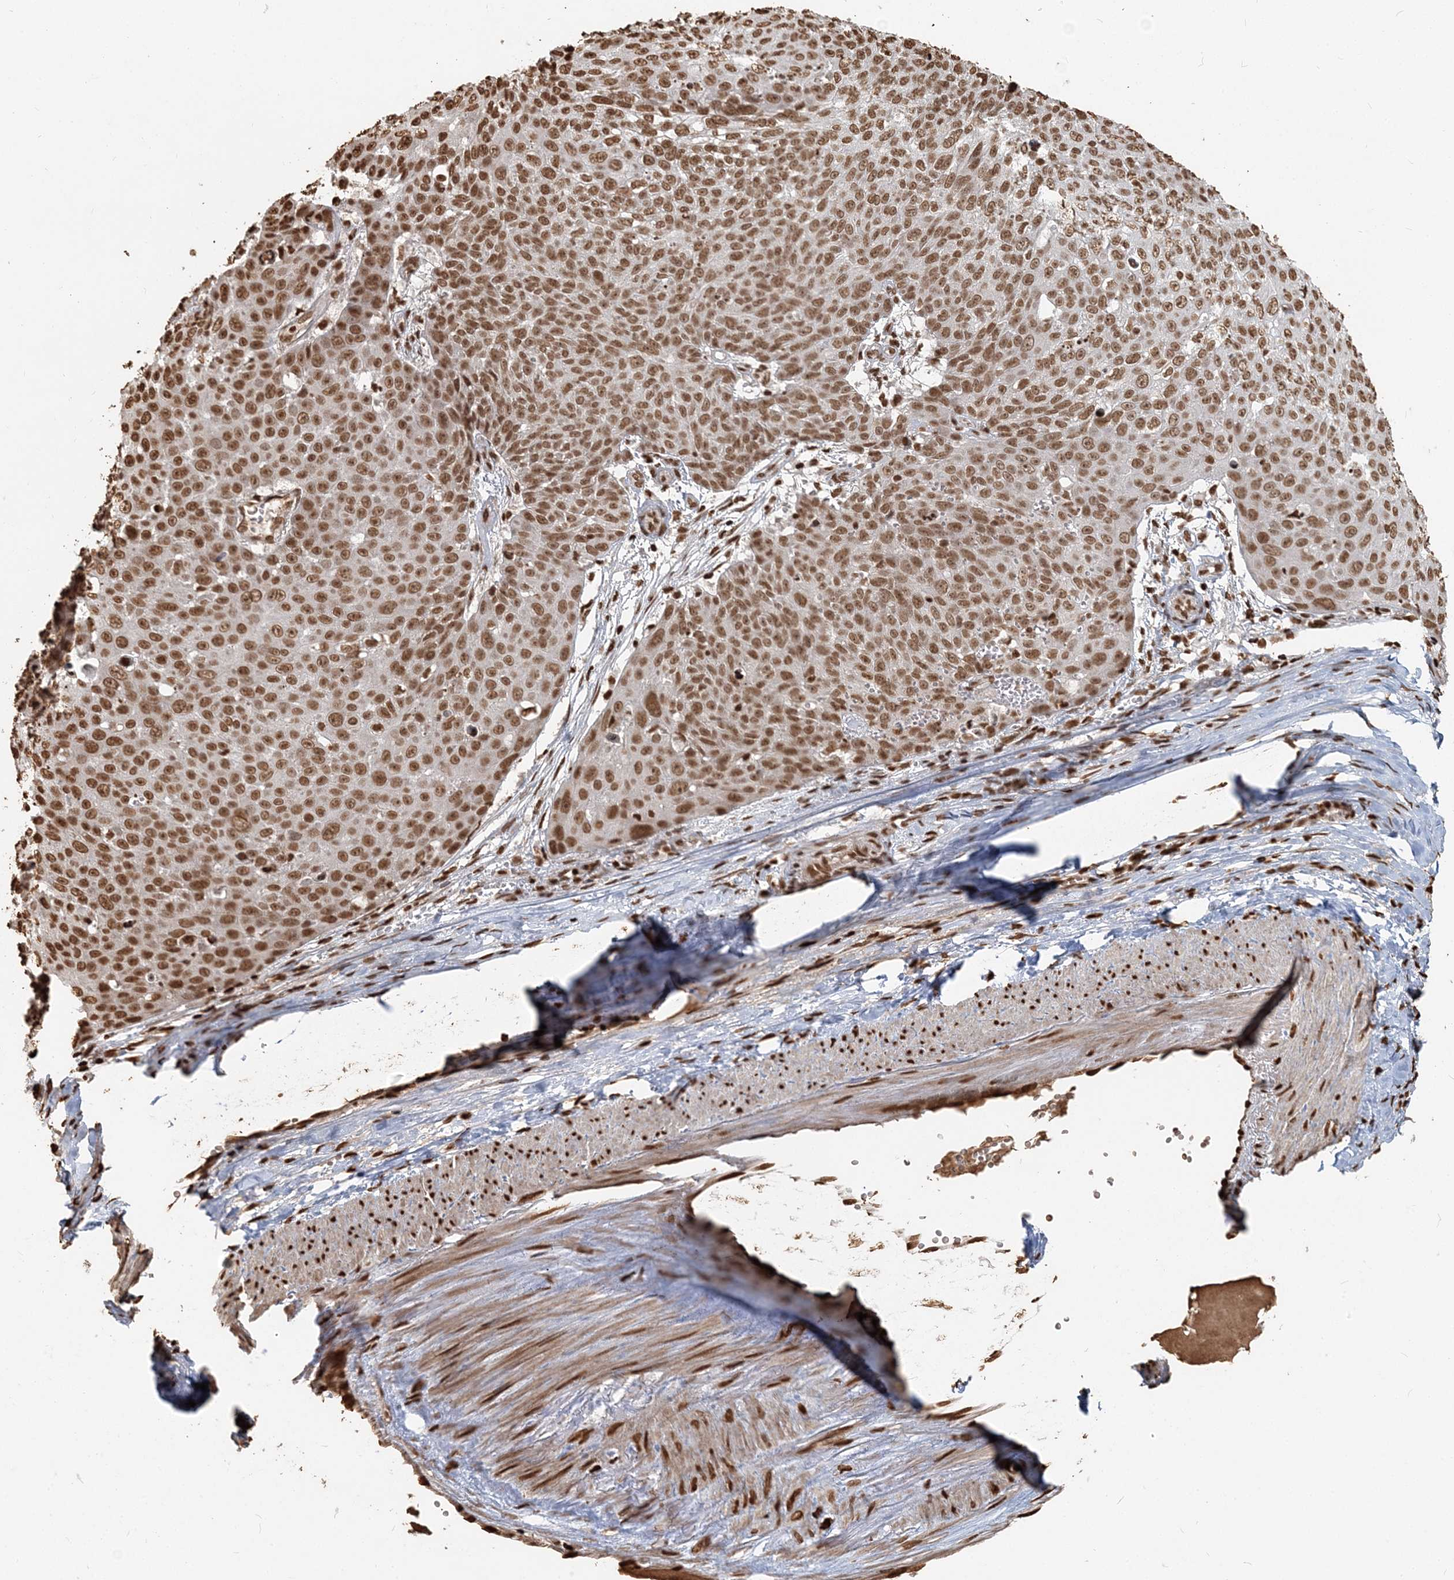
{"staining": {"intensity": "moderate", "quantity": ">75%", "location": "nuclear"}, "tissue": "skin cancer", "cell_type": "Tumor cells", "image_type": "cancer", "snomed": [{"axis": "morphology", "description": "Squamous cell carcinoma, NOS"}, {"axis": "topography", "description": "Skin"}], "caption": "This is an image of immunohistochemistry (IHC) staining of skin squamous cell carcinoma, which shows moderate staining in the nuclear of tumor cells.", "gene": "H3-3B", "patient": {"sex": "male", "age": 71}}